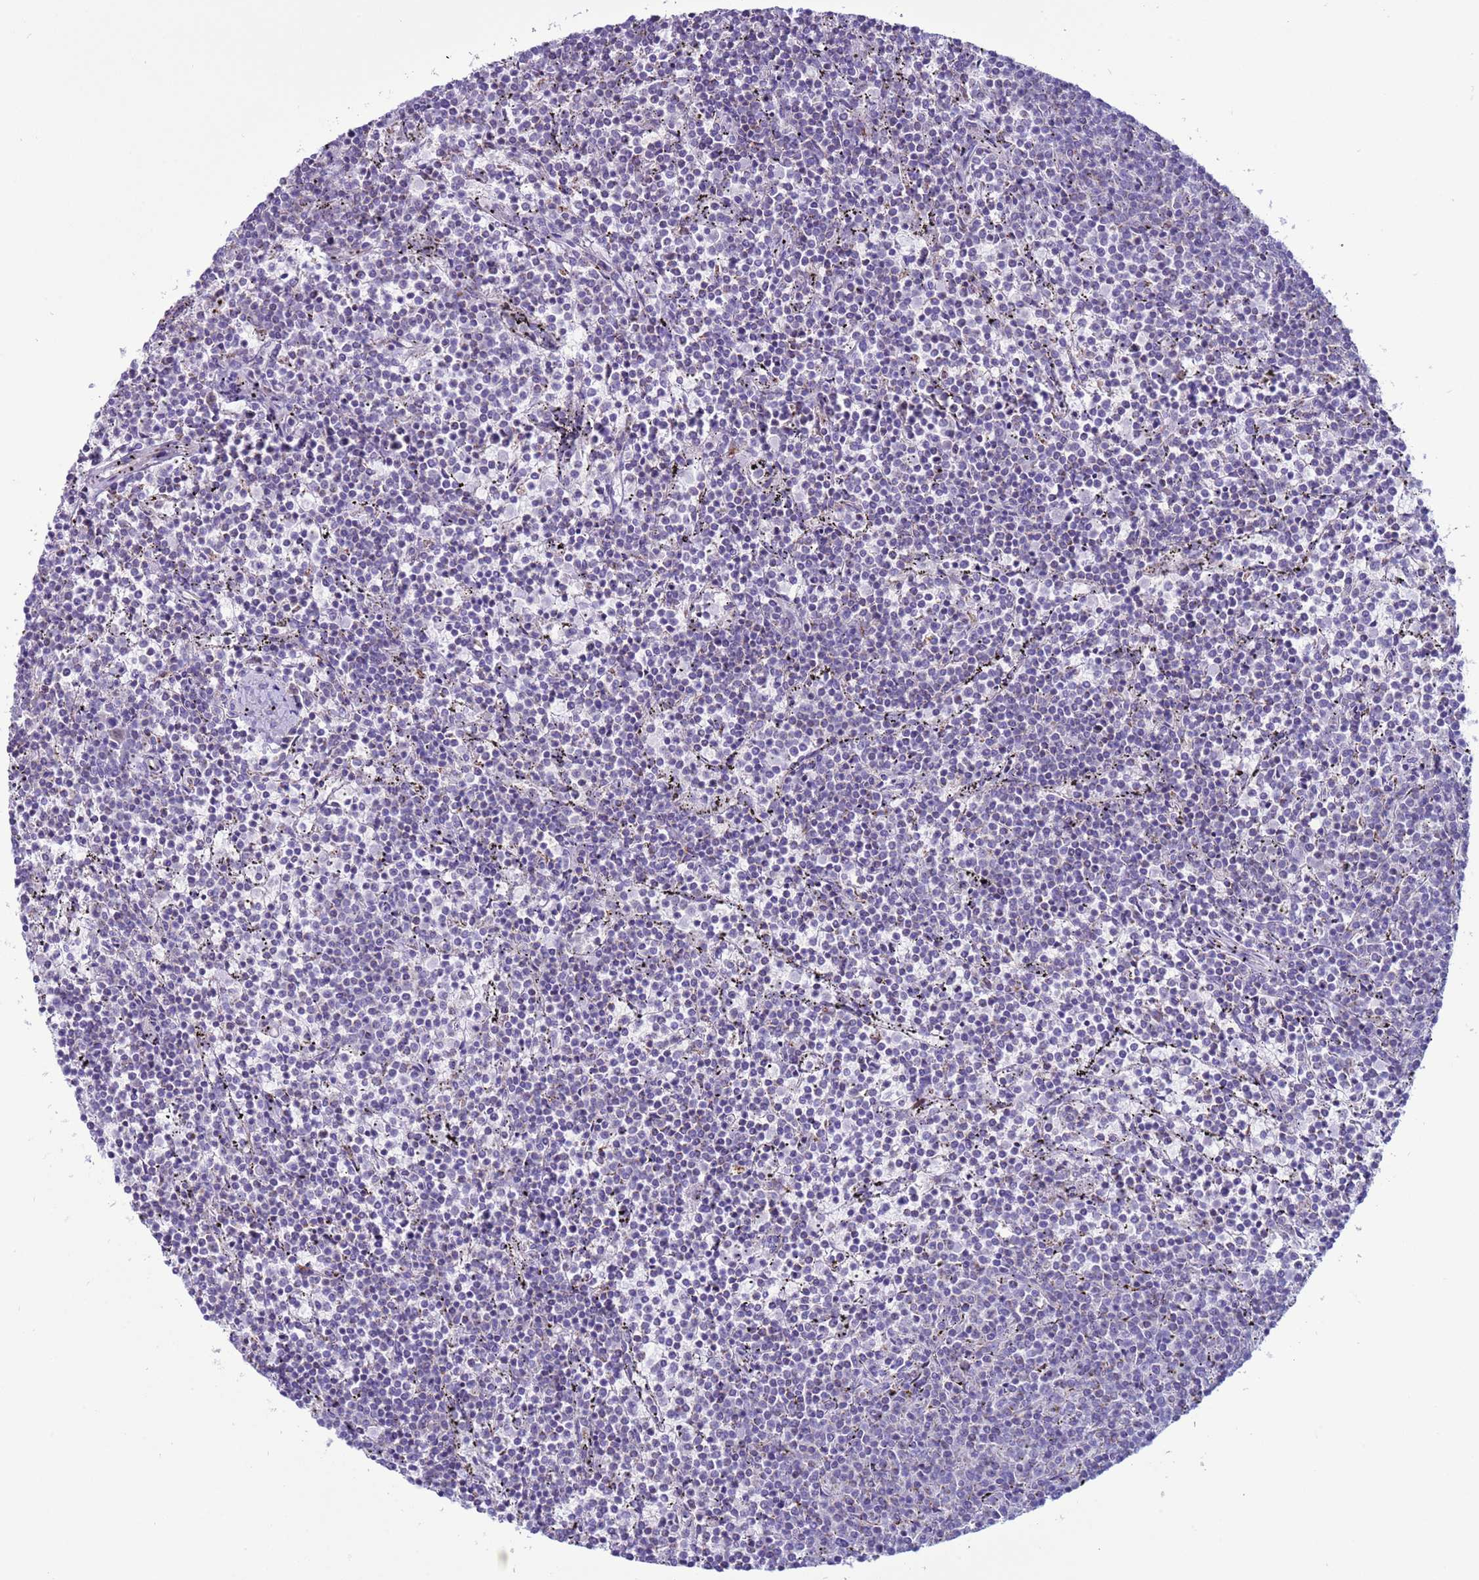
{"staining": {"intensity": "negative", "quantity": "none", "location": "none"}, "tissue": "lymphoma", "cell_type": "Tumor cells", "image_type": "cancer", "snomed": [{"axis": "morphology", "description": "Malignant lymphoma, non-Hodgkin's type, Low grade"}, {"axis": "topography", "description": "Spleen"}], "caption": "Immunohistochemistry (IHC) photomicrograph of neoplastic tissue: human lymphoma stained with DAB demonstrates no significant protein expression in tumor cells.", "gene": "NCALD", "patient": {"sex": "female", "age": 50}}